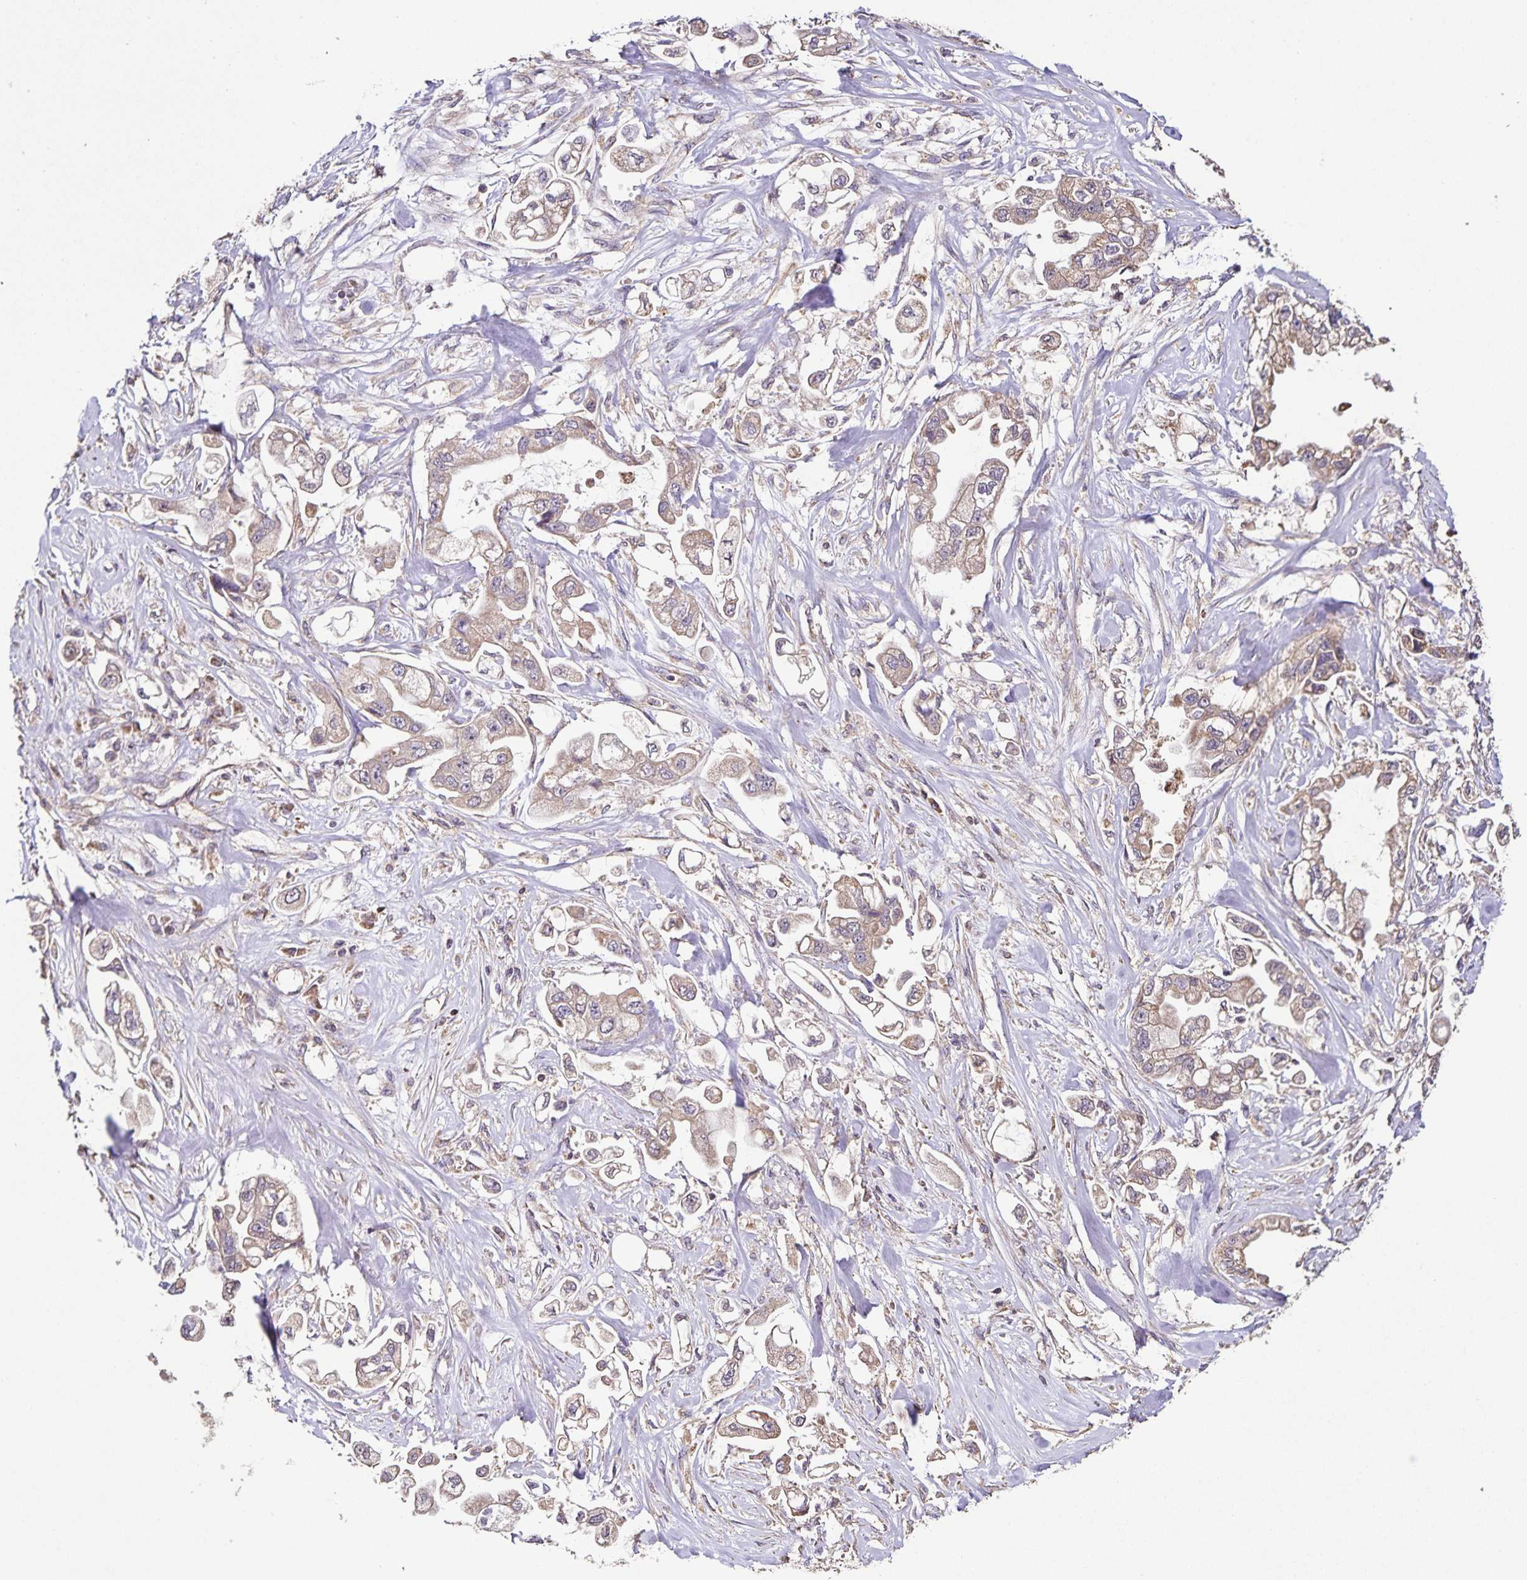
{"staining": {"intensity": "weak", "quantity": ">75%", "location": "cytoplasmic/membranous"}, "tissue": "stomach cancer", "cell_type": "Tumor cells", "image_type": "cancer", "snomed": [{"axis": "morphology", "description": "Adenocarcinoma, NOS"}, {"axis": "topography", "description": "Stomach"}], "caption": "Adenocarcinoma (stomach) was stained to show a protein in brown. There is low levels of weak cytoplasmic/membranous positivity in approximately >75% of tumor cells.", "gene": "MAN1A1", "patient": {"sex": "male", "age": 62}}